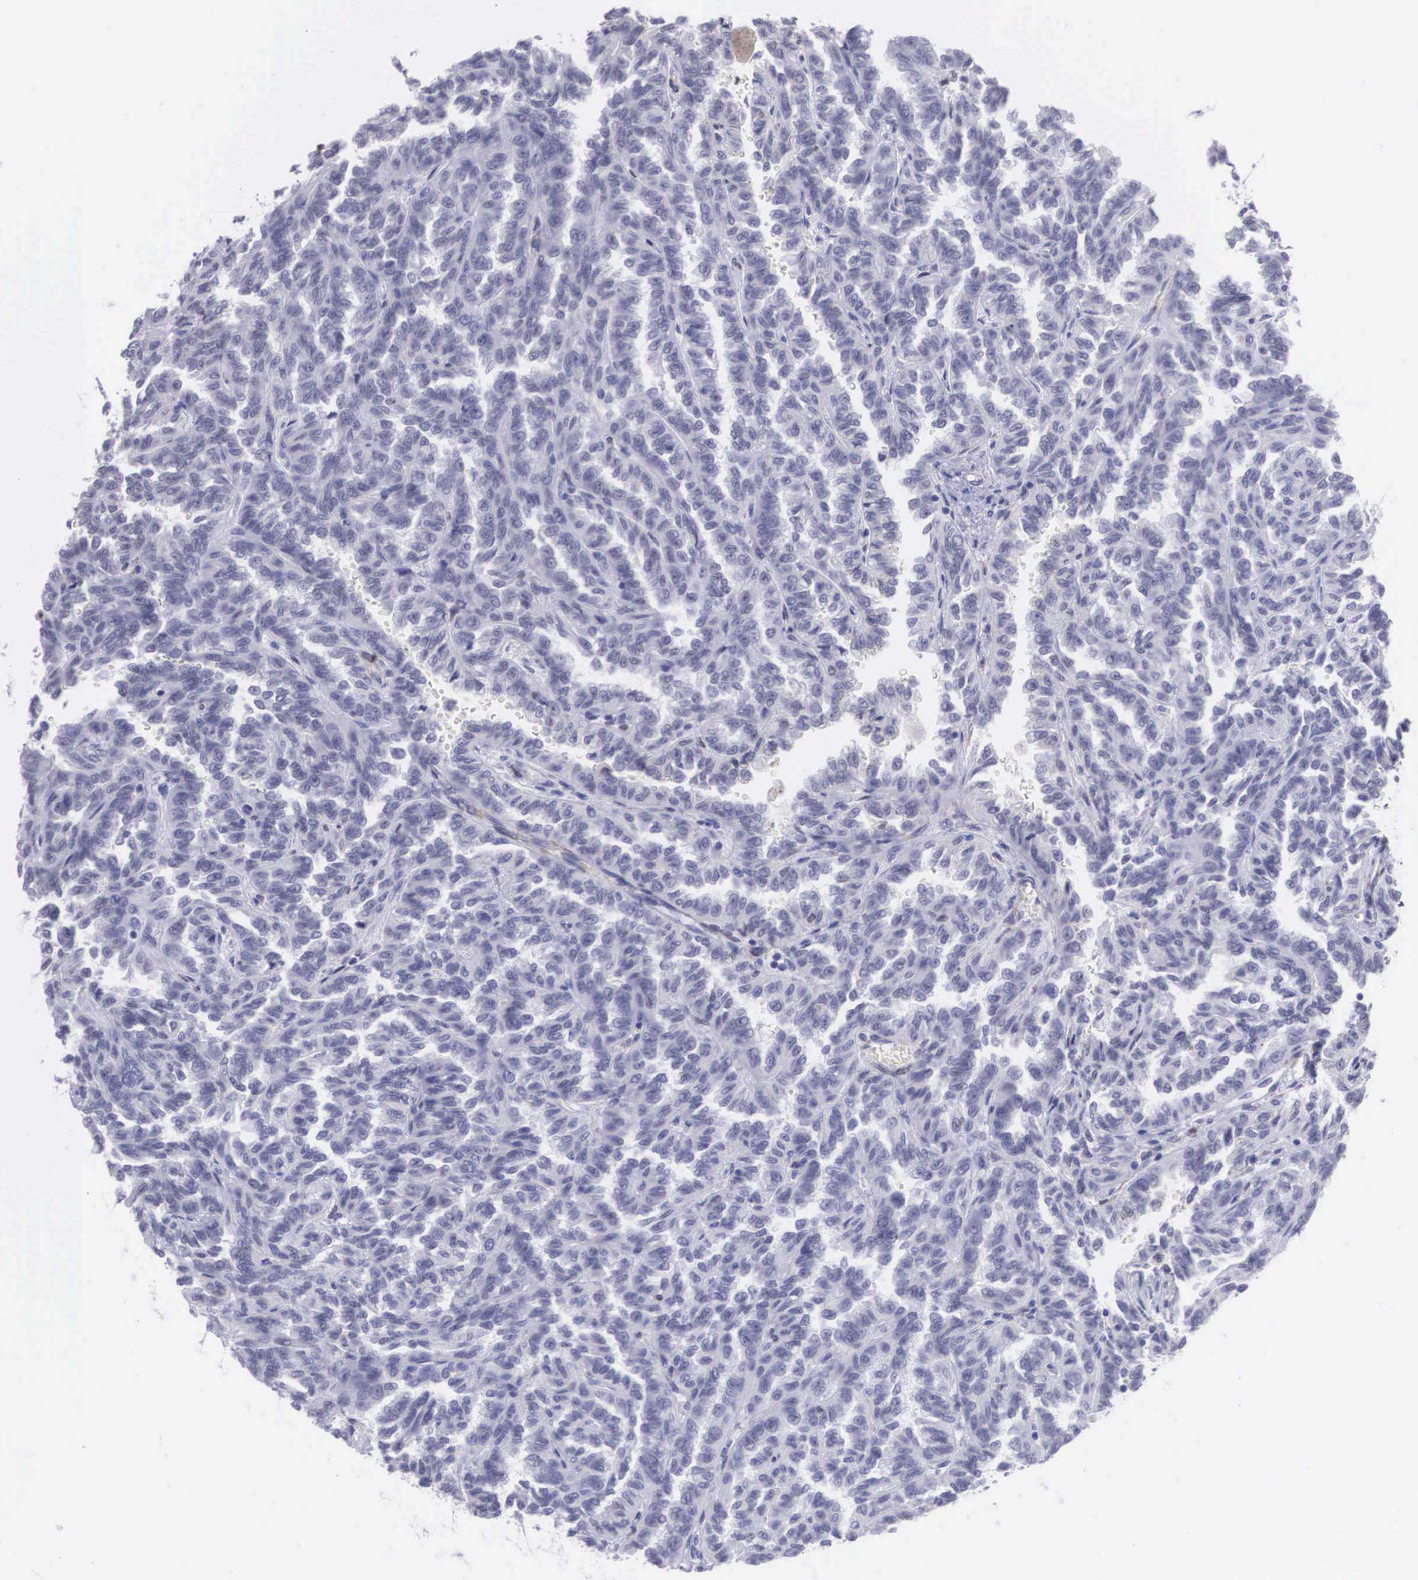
{"staining": {"intensity": "negative", "quantity": "none", "location": "none"}, "tissue": "renal cancer", "cell_type": "Tumor cells", "image_type": "cancer", "snomed": [{"axis": "morphology", "description": "Inflammation, NOS"}, {"axis": "morphology", "description": "Adenocarcinoma, NOS"}, {"axis": "topography", "description": "Kidney"}], "caption": "Immunohistochemistry micrograph of neoplastic tissue: renal cancer (adenocarcinoma) stained with DAB (3,3'-diaminobenzidine) demonstrates no significant protein expression in tumor cells.", "gene": "ETV6", "patient": {"sex": "male", "age": 68}}